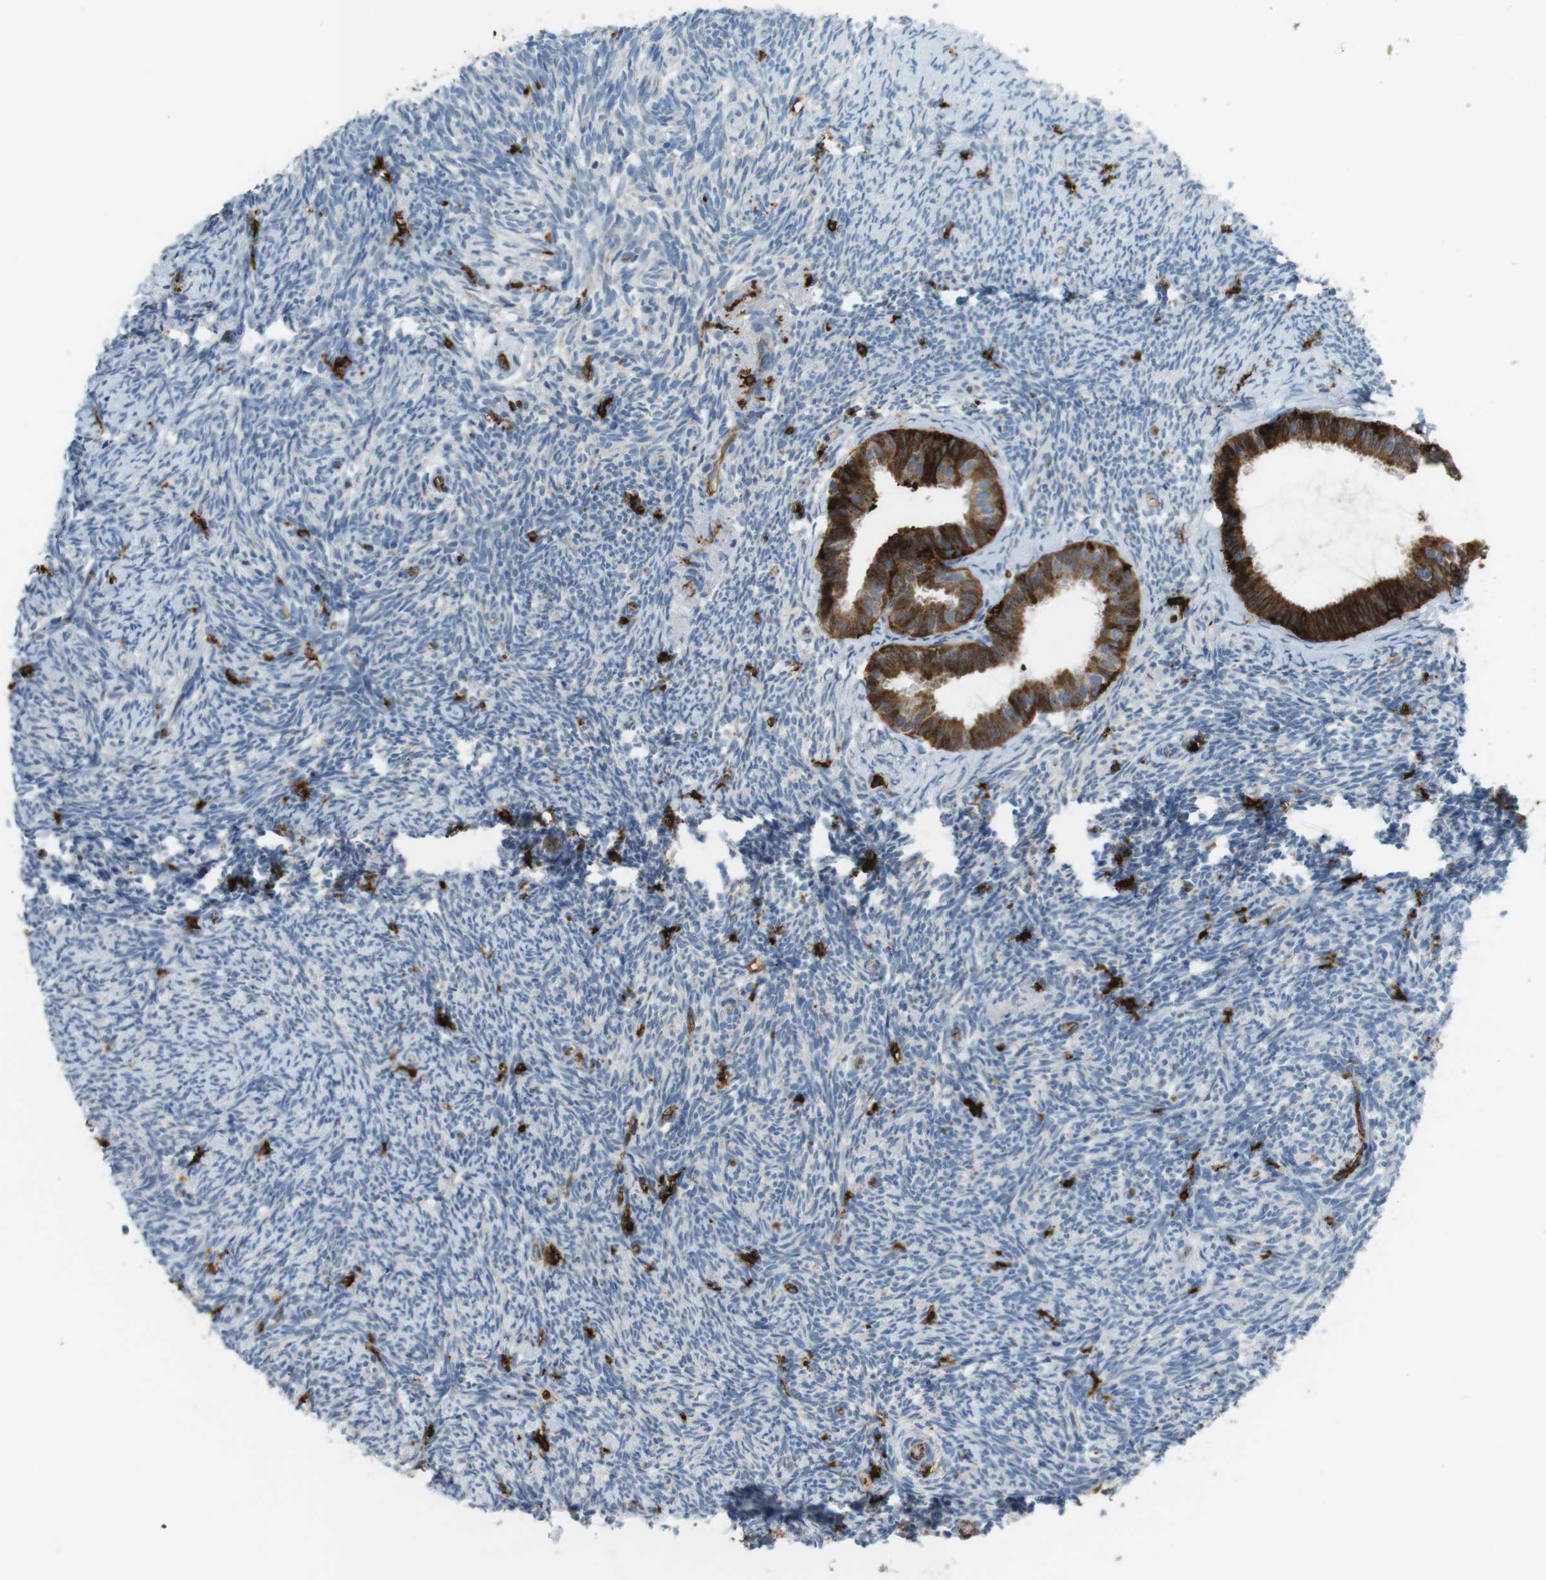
{"staining": {"intensity": "negative", "quantity": "none", "location": "none"}, "tissue": "ovary", "cell_type": "Ovarian stroma cells", "image_type": "normal", "snomed": [{"axis": "morphology", "description": "Normal tissue, NOS"}, {"axis": "topography", "description": "Ovary"}], "caption": "Protein analysis of benign ovary demonstrates no significant staining in ovarian stroma cells. (DAB (3,3'-diaminobenzidine) immunohistochemistry (IHC) with hematoxylin counter stain).", "gene": "HLA", "patient": {"sex": "female", "age": 60}}